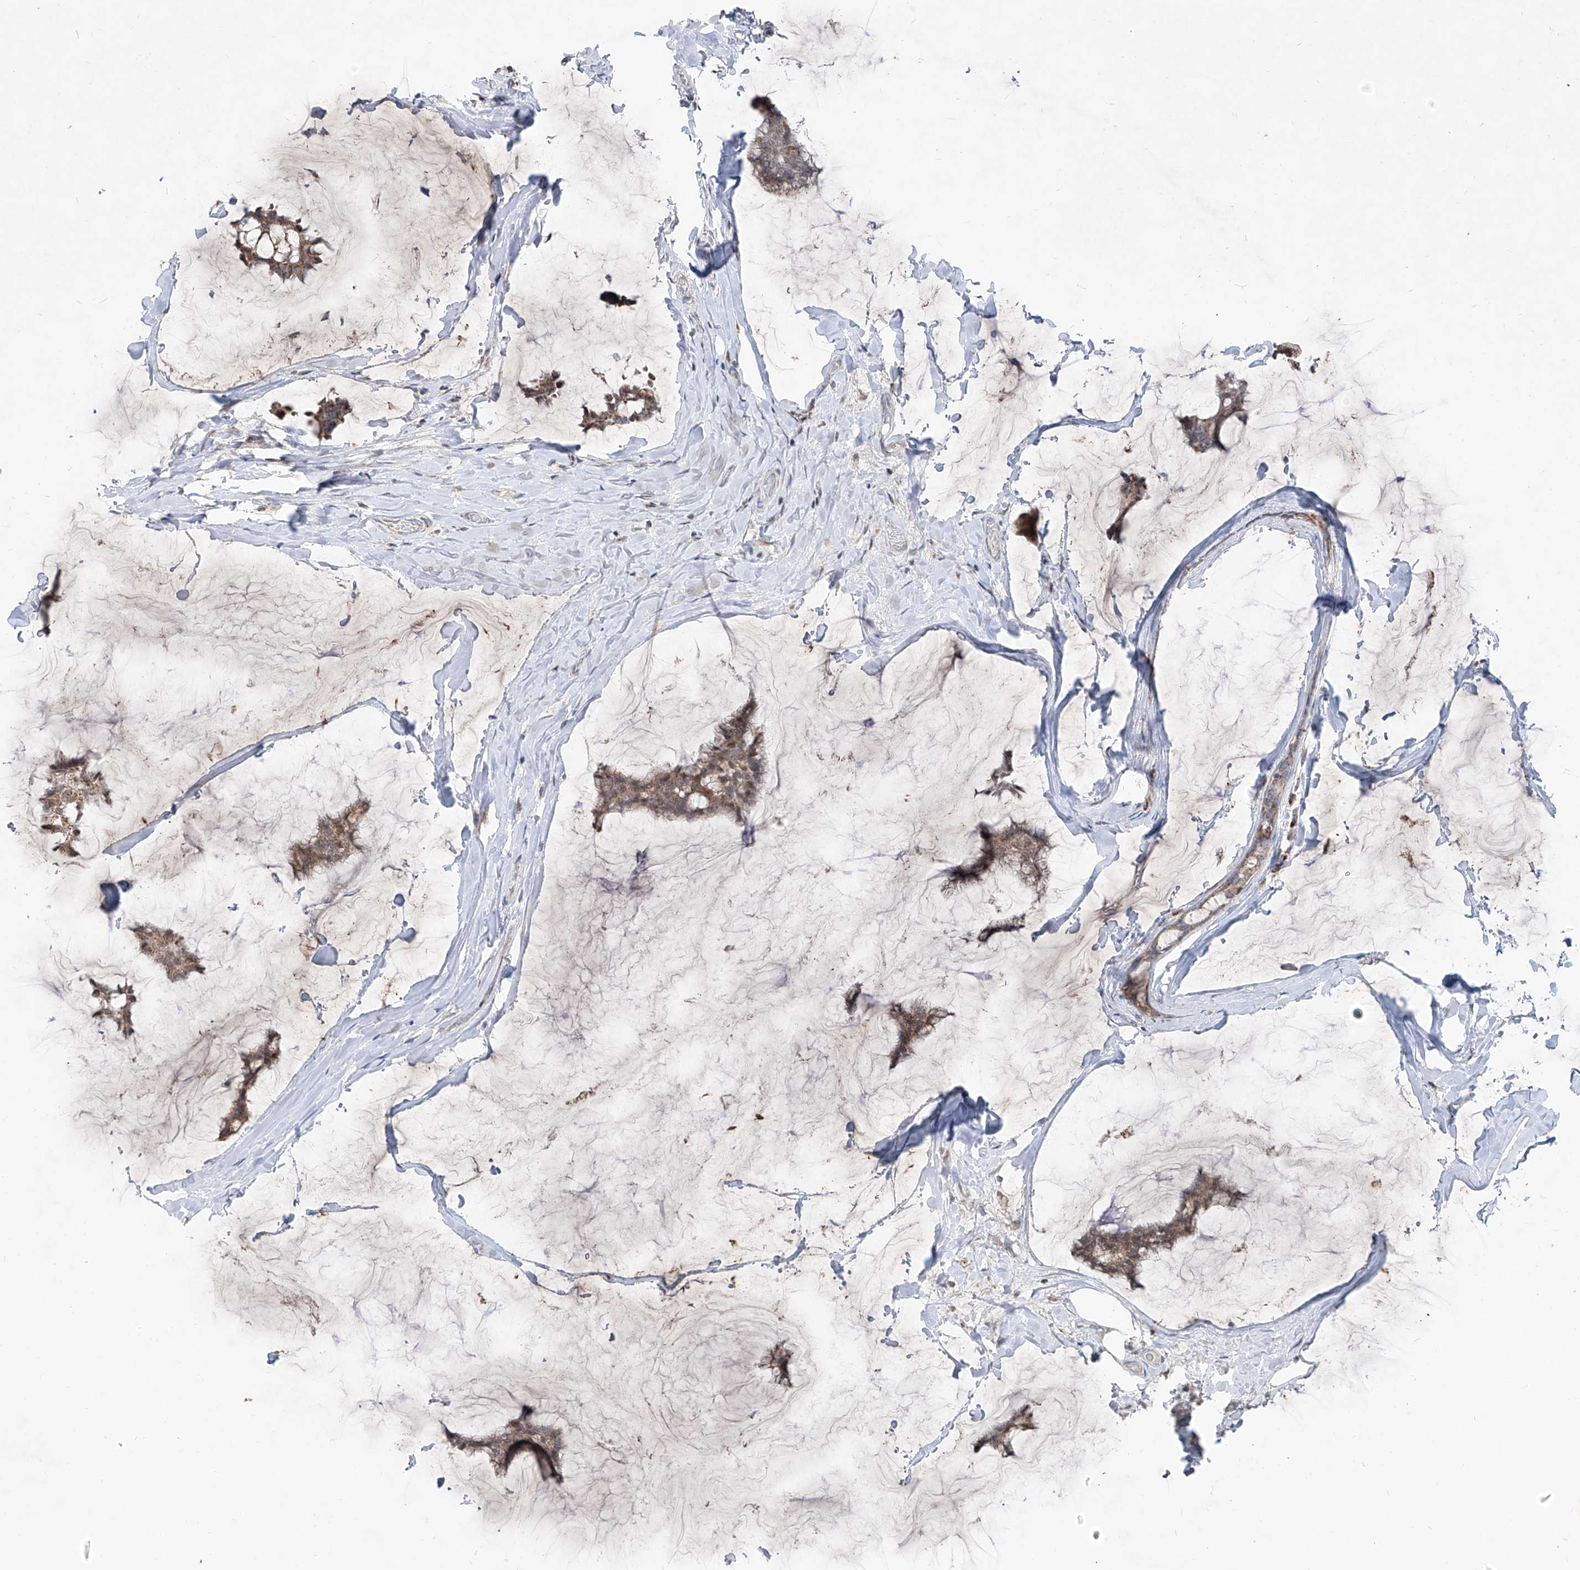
{"staining": {"intensity": "weak", "quantity": ">75%", "location": "cytoplasmic/membranous"}, "tissue": "breast cancer", "cell_type": "Tumor cells", "image_type": "cancer", "snomed": [{"axis": "morphology", "description": "Duct carcinoma"}, {"axis": "topography", "description": "Breast"}], "caption": "DAB immunohistochemical staining of human breast cancer exhibits weak cytoplasmic/membranous protein expression in about >75% of tumor cells.", "gene": "NDUFB3", "patient": {"sex": "female", "age": 93}}